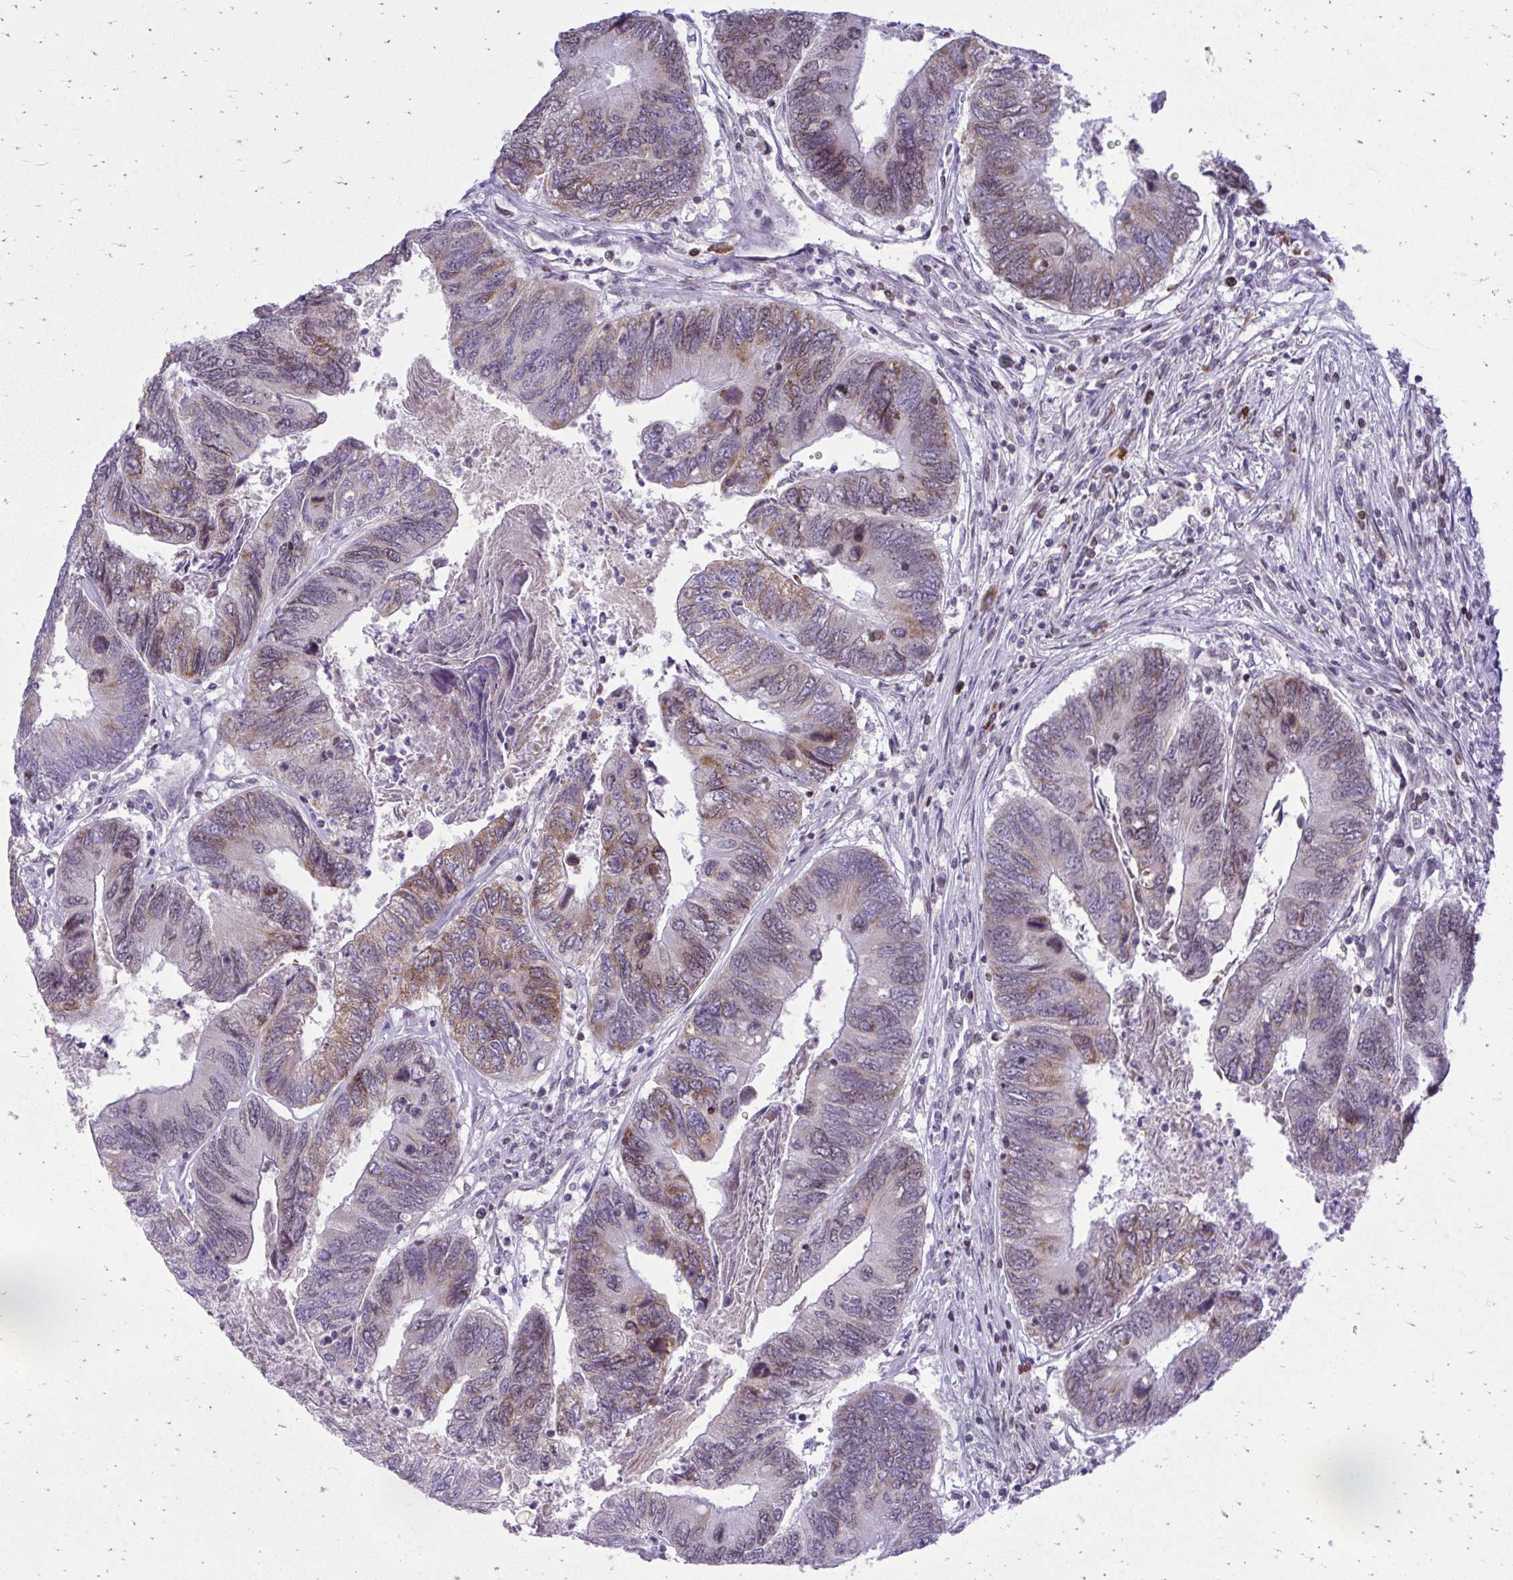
{"staining": {"intensity": "weak", "quantity": "25%-75%", "location": "cytoplasmic/membranous,nuclear"}, "tissue": "colorectal cancer", "cell_type": "Tumor cells", "image_type": "cancer", "snomed": [{"axis": "morphology", "description": "Adenocarcinoma, NOS"}, {"axis": "topography", "description": "Colon"}], "caption": "This is an image of immunohistochemistry staining of colorectal cancer, which shows weak expression in the cytoplasmic/membranous and nuclear of tumor cells.", "gene": "RPS6KA2", "patient": {"sex": "female", "age": 67}}